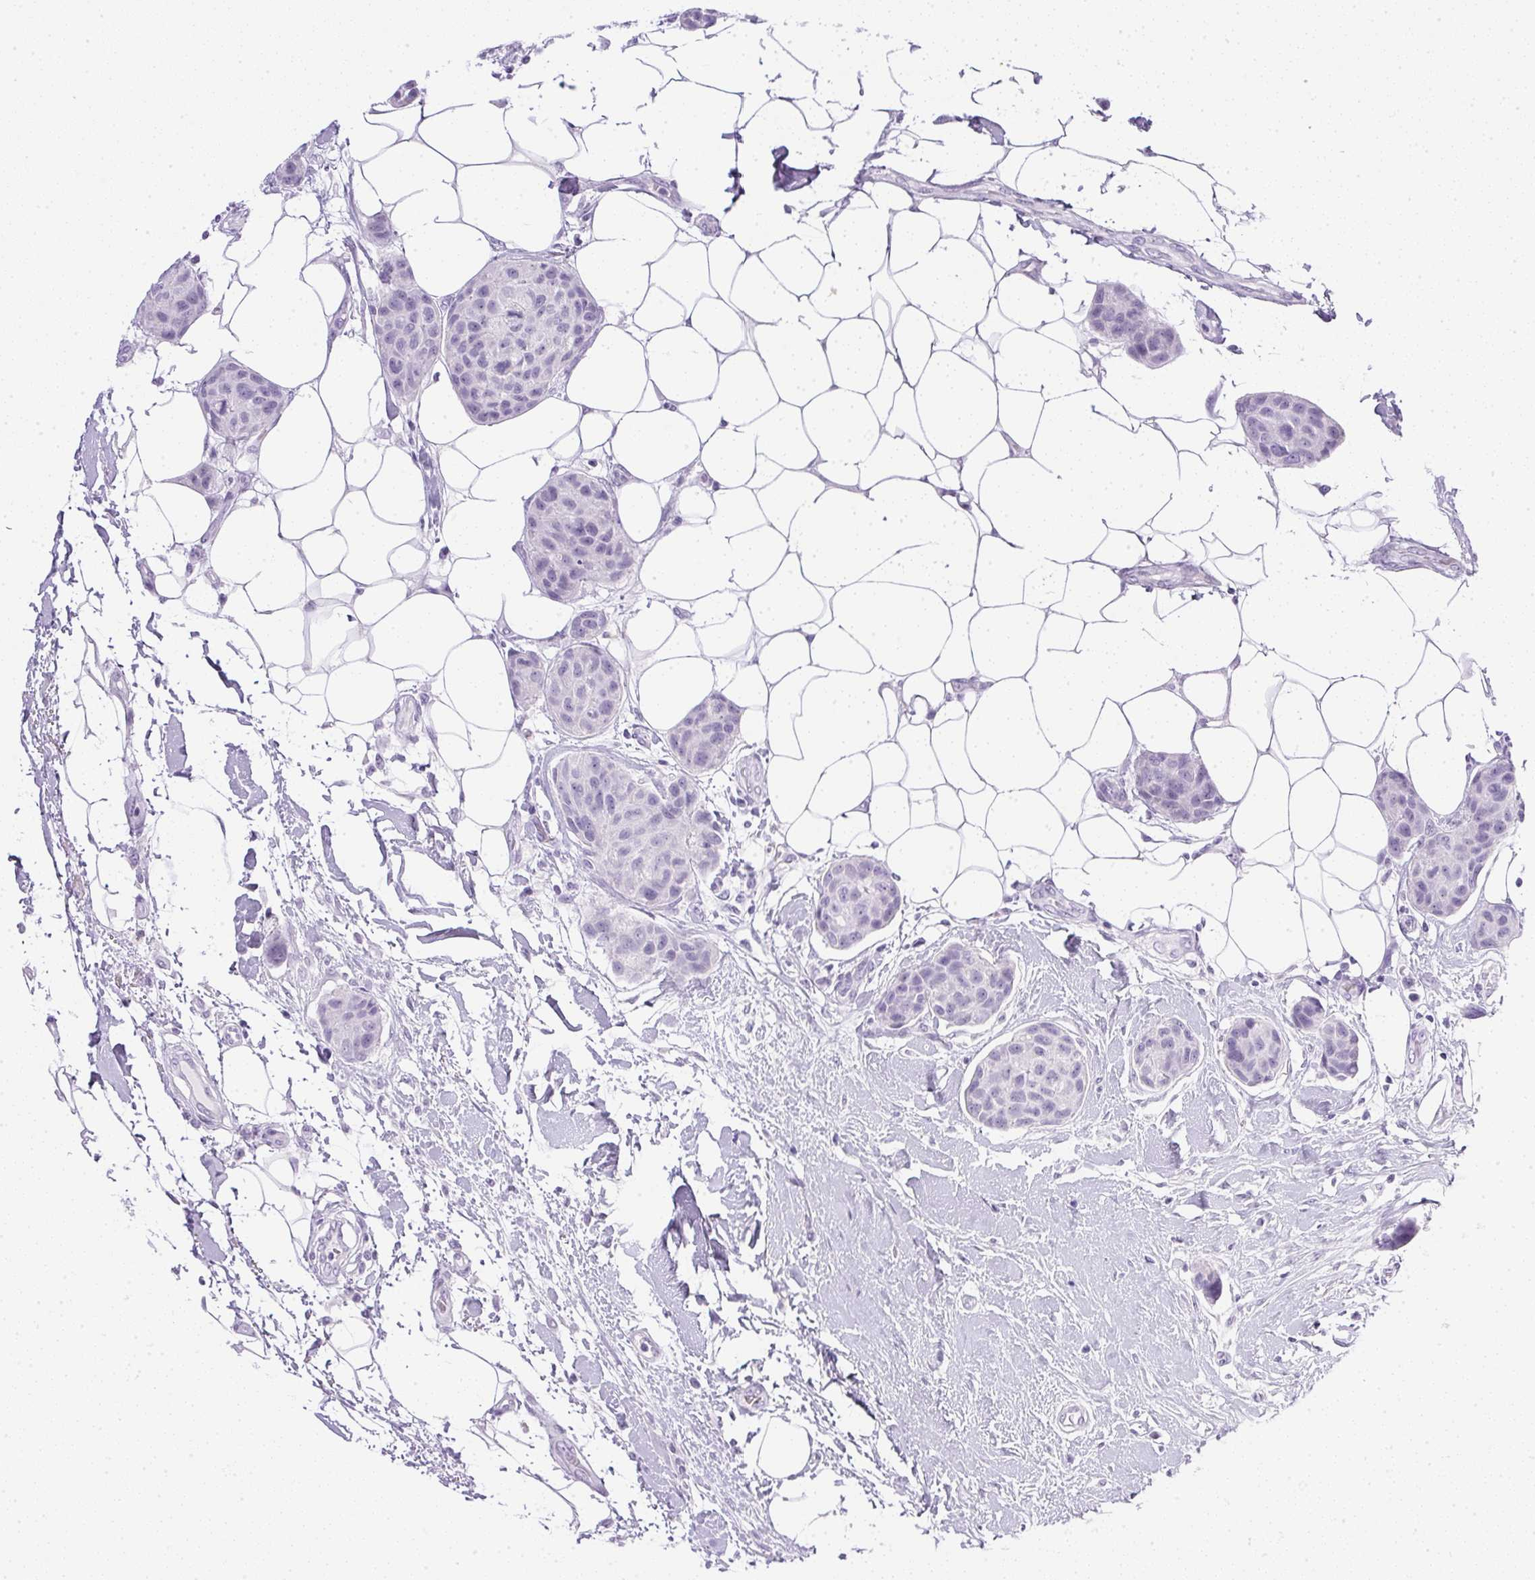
{"staining": {"intensity": "negative", "quantity": "none", "location": "none"}, "tissue": "breast cancer", "cell_type": "Tumor cells", "image_type": "cancer", "snomed": [{"axis": "morphology", "description": "Duct carcinoma"}, {"axis": "topography", "description": "Breast"}, {"axis": "topography", "description": "Lymph node"}], "caption": "A high-resolution micrograph shows IHC staining of breast cancer (intraductal carcinoma), which exhibits no significant staining in tumor cells.", "gene": "CPB1", "patient": {"sex": "female", "age": 80}}